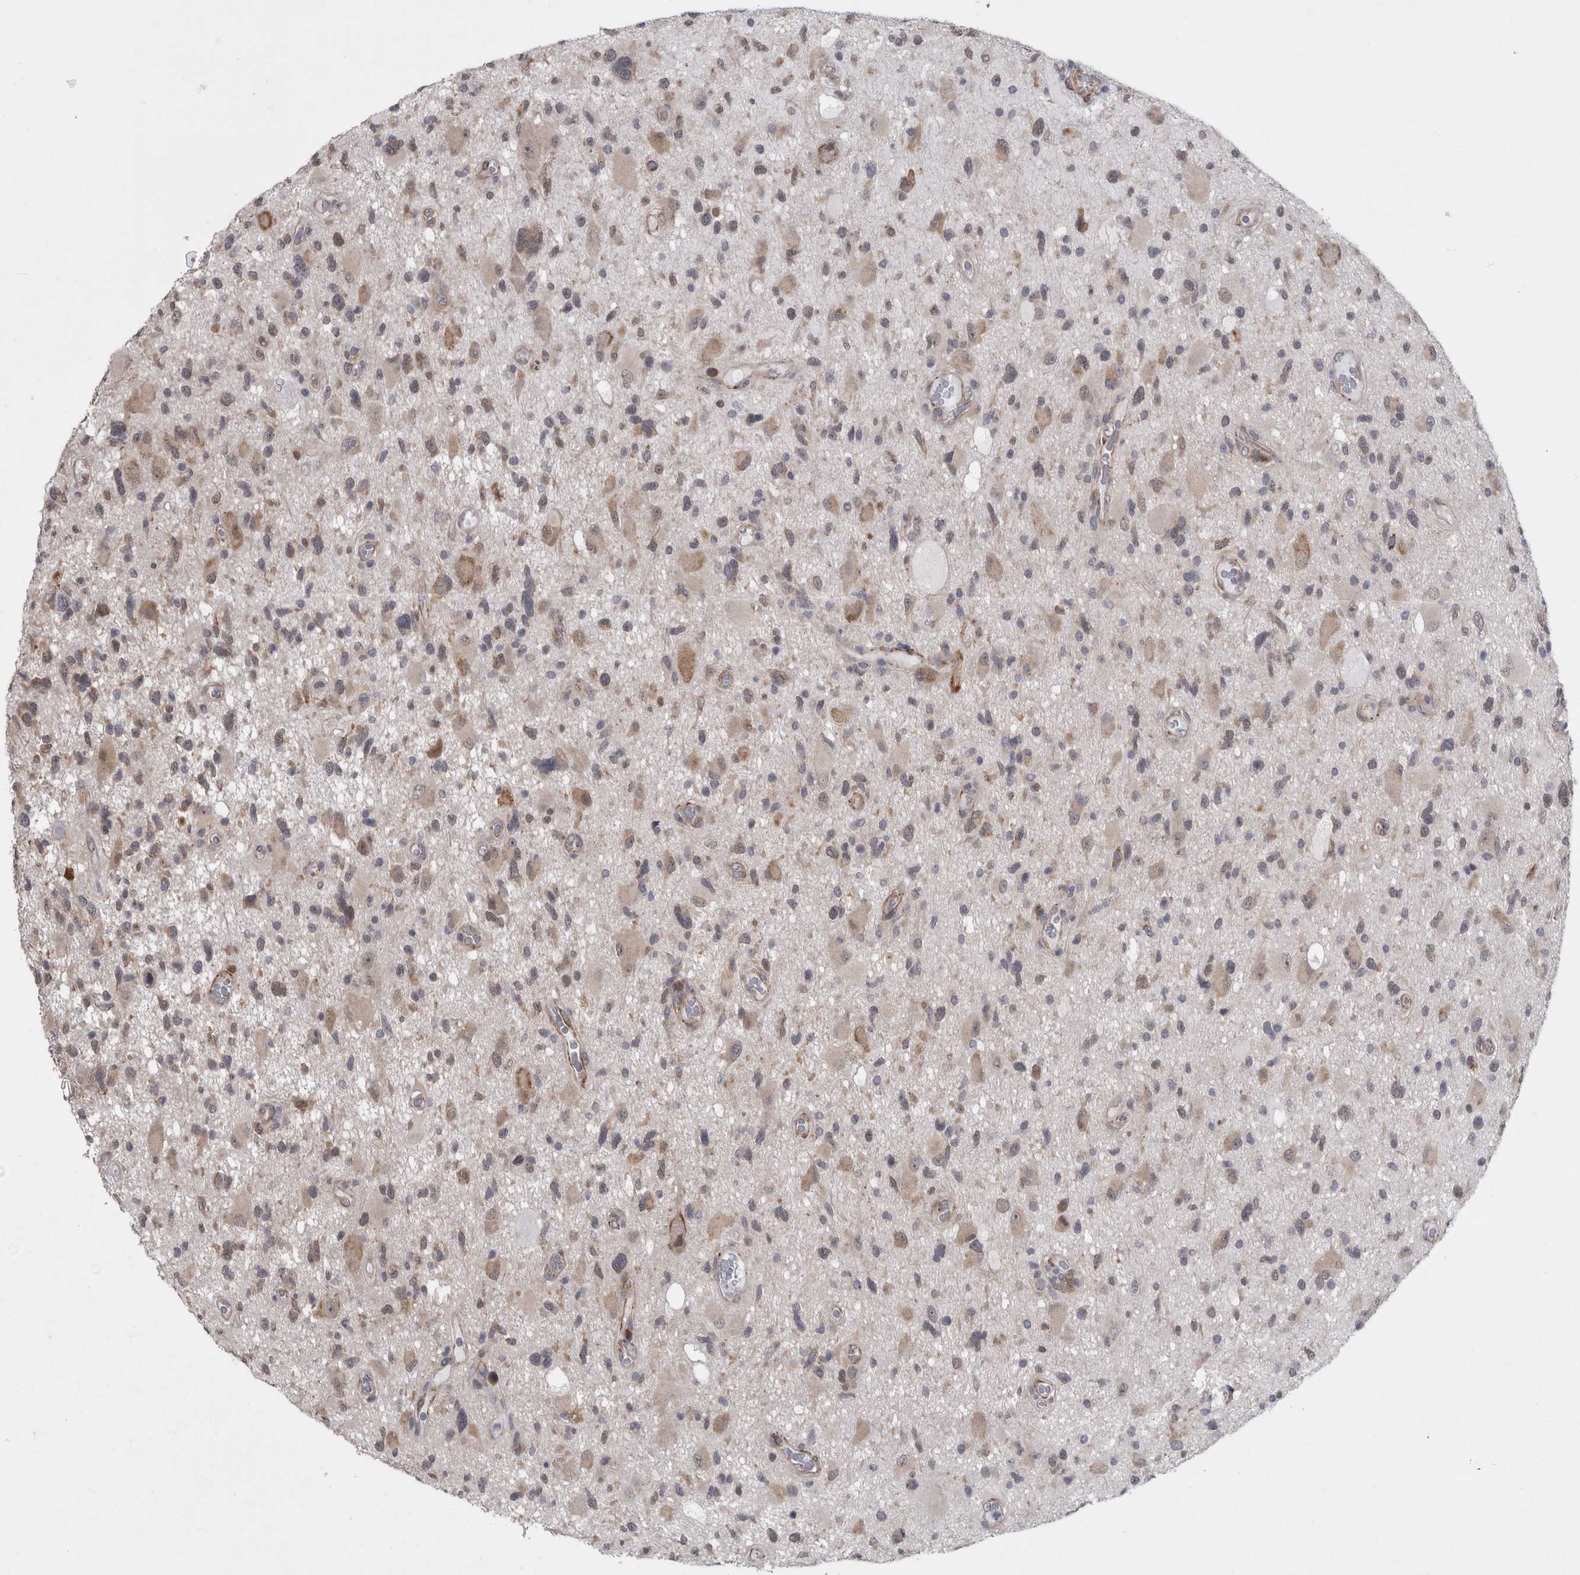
{"staining": {"intensity": "weak", "quantity": "25%-75%", "location": "cytoplasmic/membranous"}, "tissue": "glioma", "cell_type": "Tumor cells", "image_type": "cancer", "snomed": [{"axis": "morphology", "description": "Glioma, malignant, High grade"}, {"axis": "topography", "description": "Brain"}], "caption": "Malignant glioma (high-grade) stained with a protein marker shows weak staining in tumor cells.", "gene": "DDX6", "patient": {"sex": "male", "age": 33}}